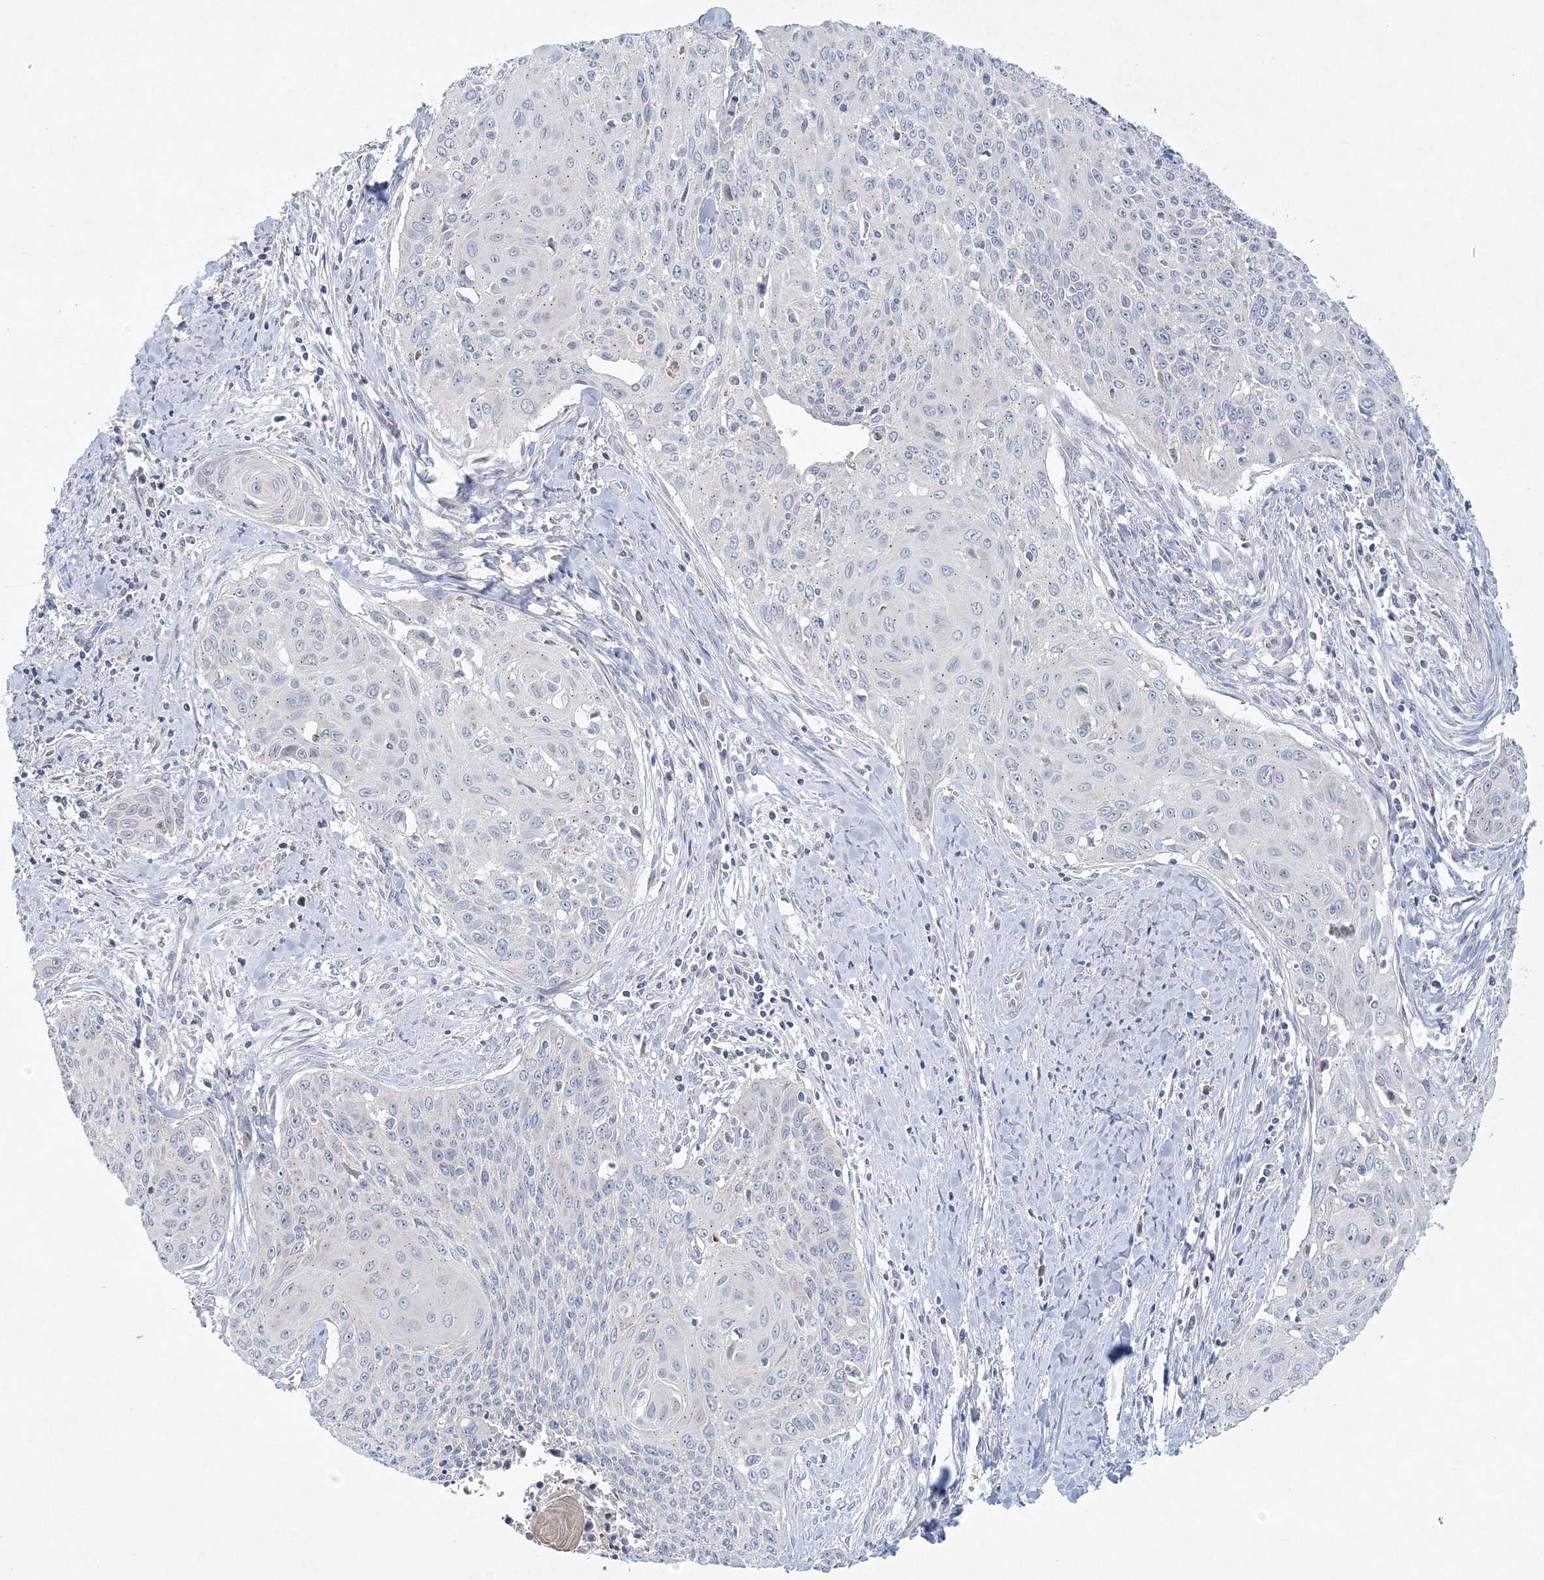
{"staining": {"intensity": "negative", "quantity": "none", "location": "none"}, "tissue": "cervical cancer", "cell_type": "Tumor cells", "image_type": "cancer", "snomed": [{"axis": "morphology", "description": "Squamous cell carcinoma, NOS"}, {"axis": "topography", "description": "Cervix"}], "caption": "Cervical cancer (squamous cell carcinoma) was stained to show a protein in brown. There is no significant staining in tumor cells. Brightfield microscopy of IHC stained with DAB (brown) and hematoxylin (blue), captured at high magnification.", "gene": "NIPAL1", "patient": {"sex": "female", "age": 55}}